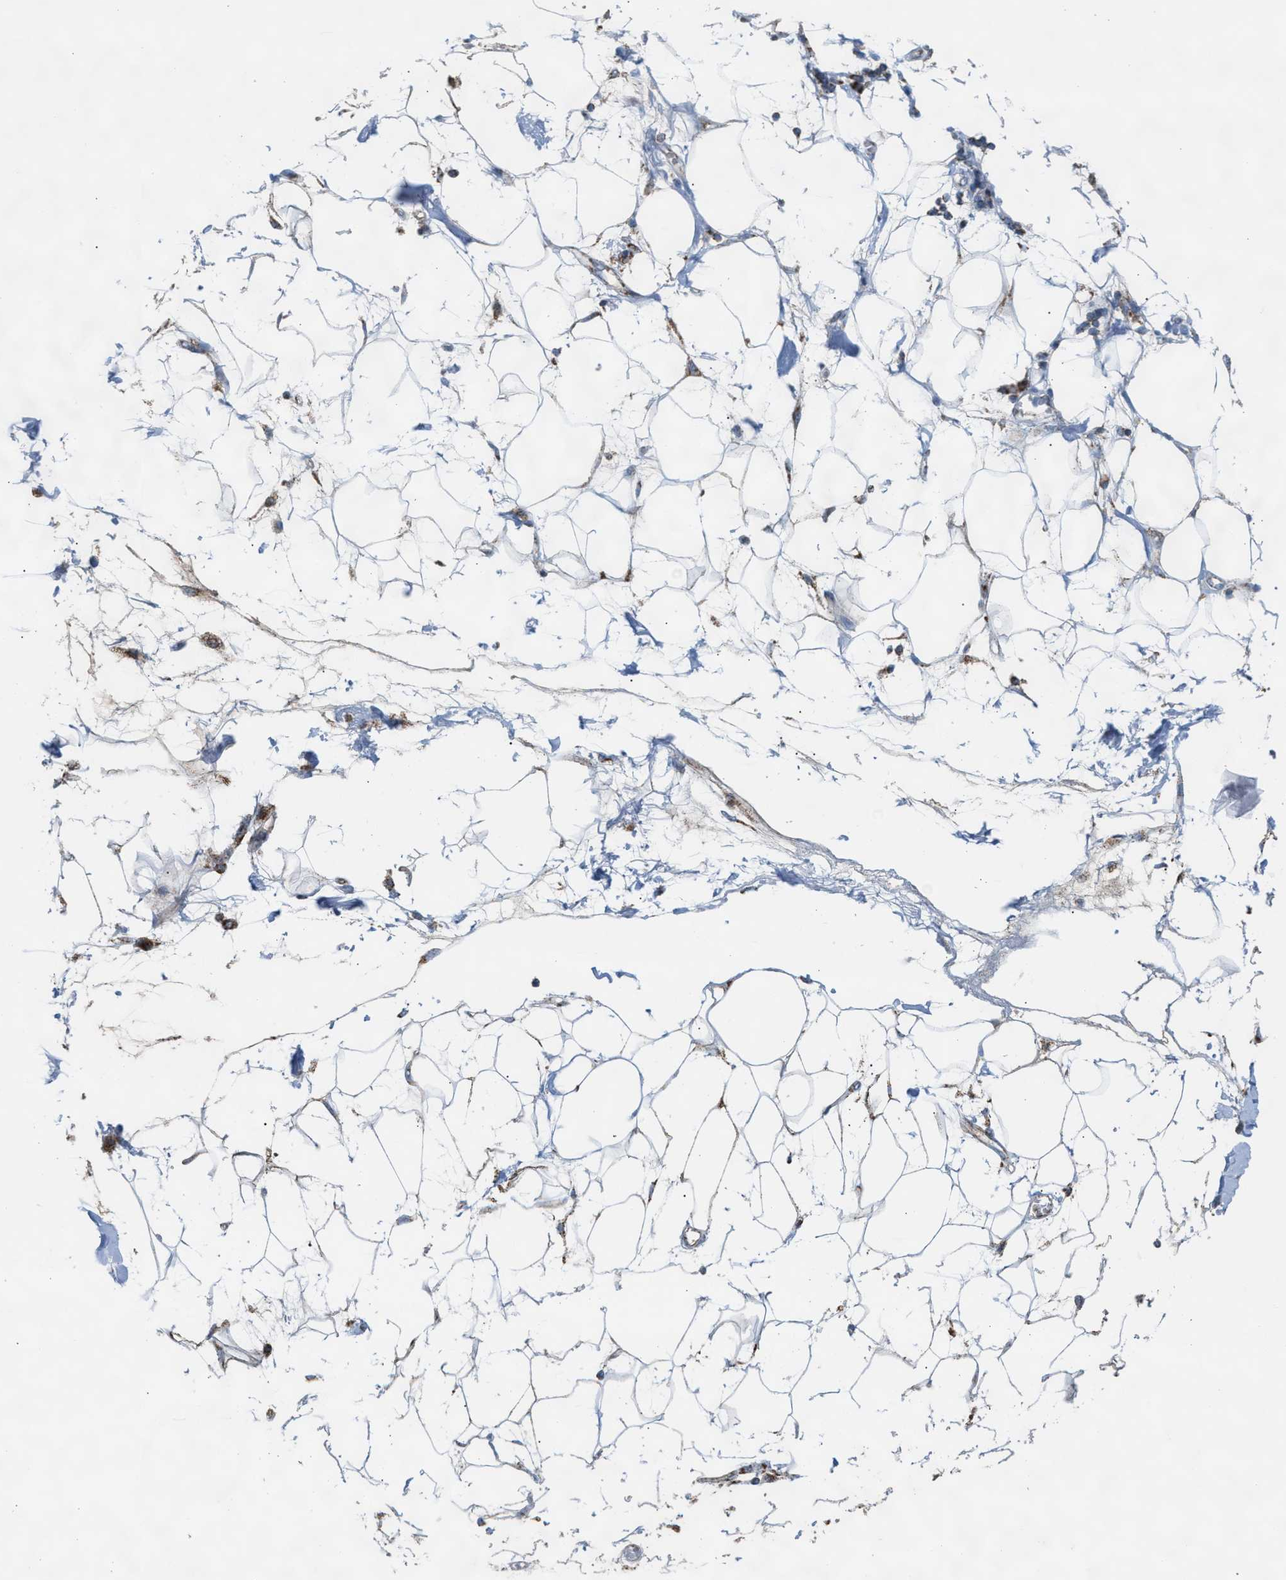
{"staining": {"intensity": "weak", "quantity": ">75%", "location": "cytoplasmic/membranous"}, "tissue": "adipose tissue", "cell_type": "Adipocytes", "image_type": "normal", "snomed": [{"axis": "morphology", "description": "Normal tissue, NOS"}, {"axis": "morphology", "description": "Adenocarcinoma, NOS"}, {"axis": "topography", "description": "Duodenum"}, {"axis": "topography", "description": "Peripheral nerve tissue"}], "caption": "Immunohistochemical staining of benign adipose tissue exhibits low levels of weak cytoplasmic/membranous positivity in about >75% of adipocytes.", "gene": "PMPCA", "patient": {"sex": "female", "age": 60}}